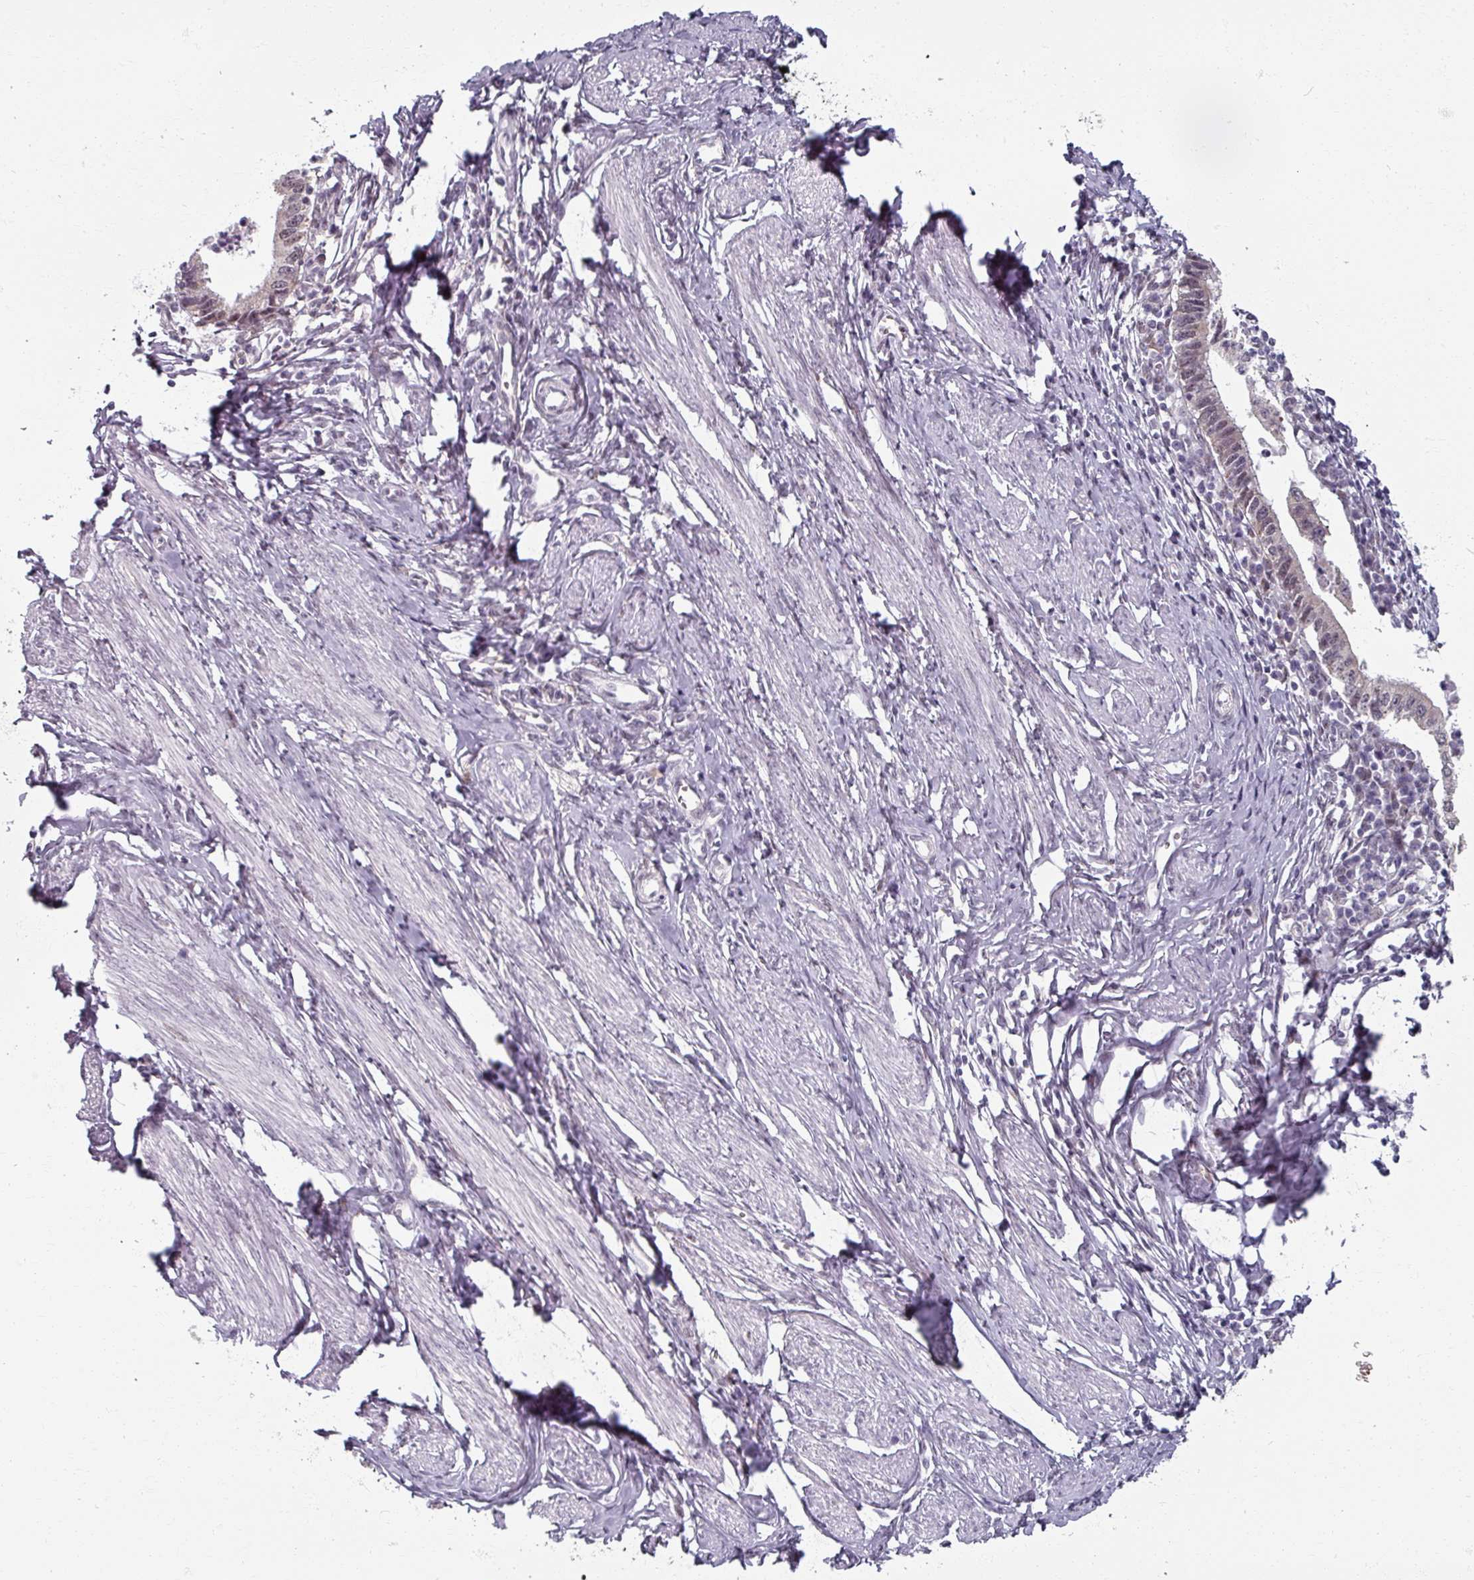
{"staining": {"intensity": "weak", "quantity": "<25%", "location": "nuclear"}, "tissue": "cervical cancer", "cell_type": "Tumor cells", "image_type": "cancer", "snomed": [{"axis": "morphology", "description": "Adenocarcinoma, NOS"}, {"axis": "topography", "description": "Cervix"}], "caption": "Immunohistochemistry (IHC) image of cervical cancer (adenocarcinoma) stained for a protein (brown), which shows no expression in tumor cells.", "gene": "RIPOR3", "patient": {"sex": "female", "age": 36}}